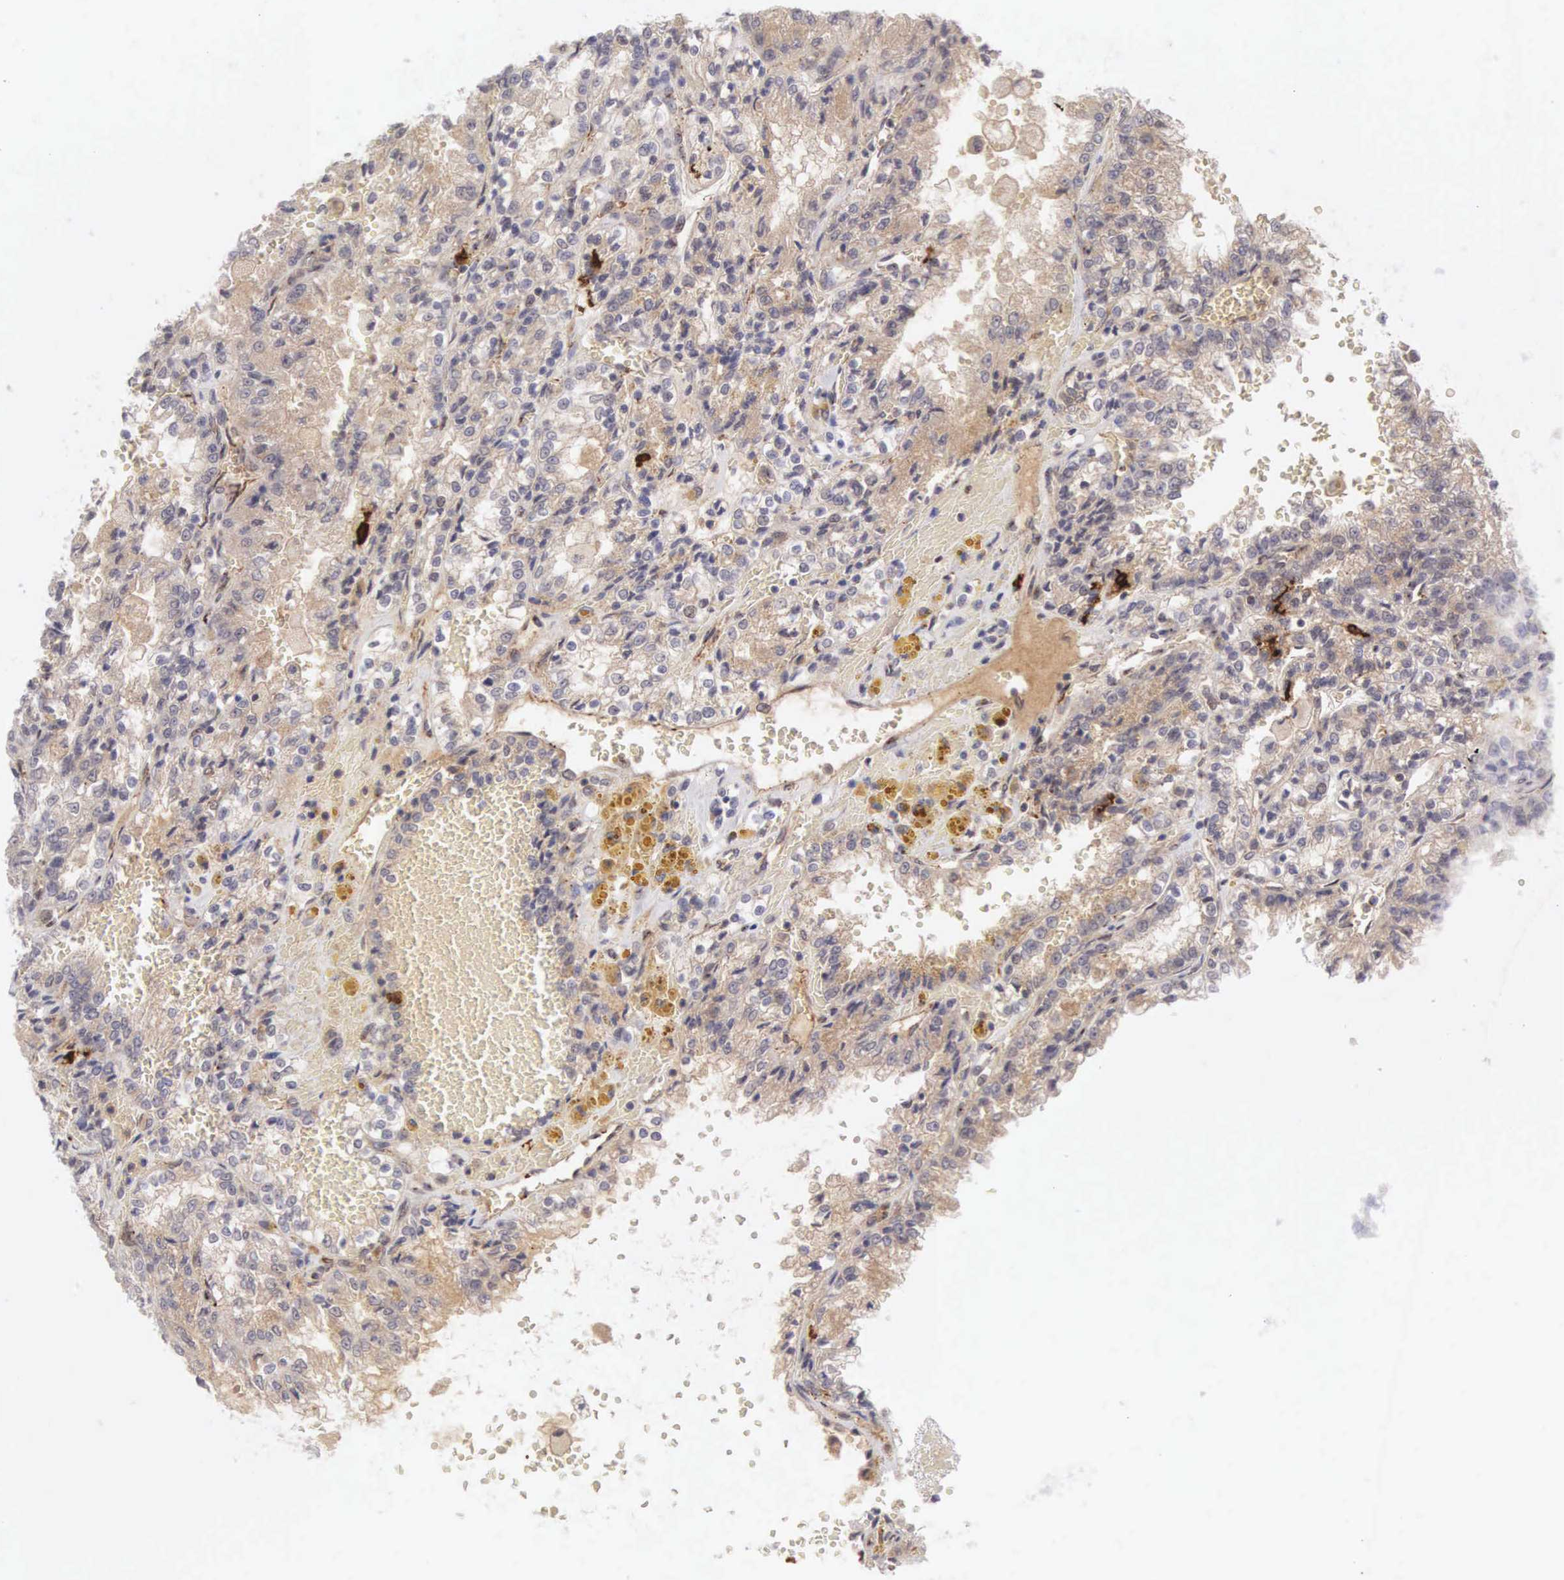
{"staining": {"intensity": "weak", "quantity": "25%-75%", "location": "cytoplasmic/membranous"}, "tissue": "renal cancer", "cell_type": "Tumor cells", "image_type": "cancer", "snomed": [{"axis": "morphology", "description": "Adenocarcinoma, NOS"}, {"axis": "topography", "description": "Kidney"}], "caption": "This micrograph demonstrates immunohistochemistry staining of human renal cancer, with low weak cytoplasmic/membranous staining in approximately 25%-75% of tumor cells.", "gene": "CD1A", "patient": {"sex": "female", "age": 56}}